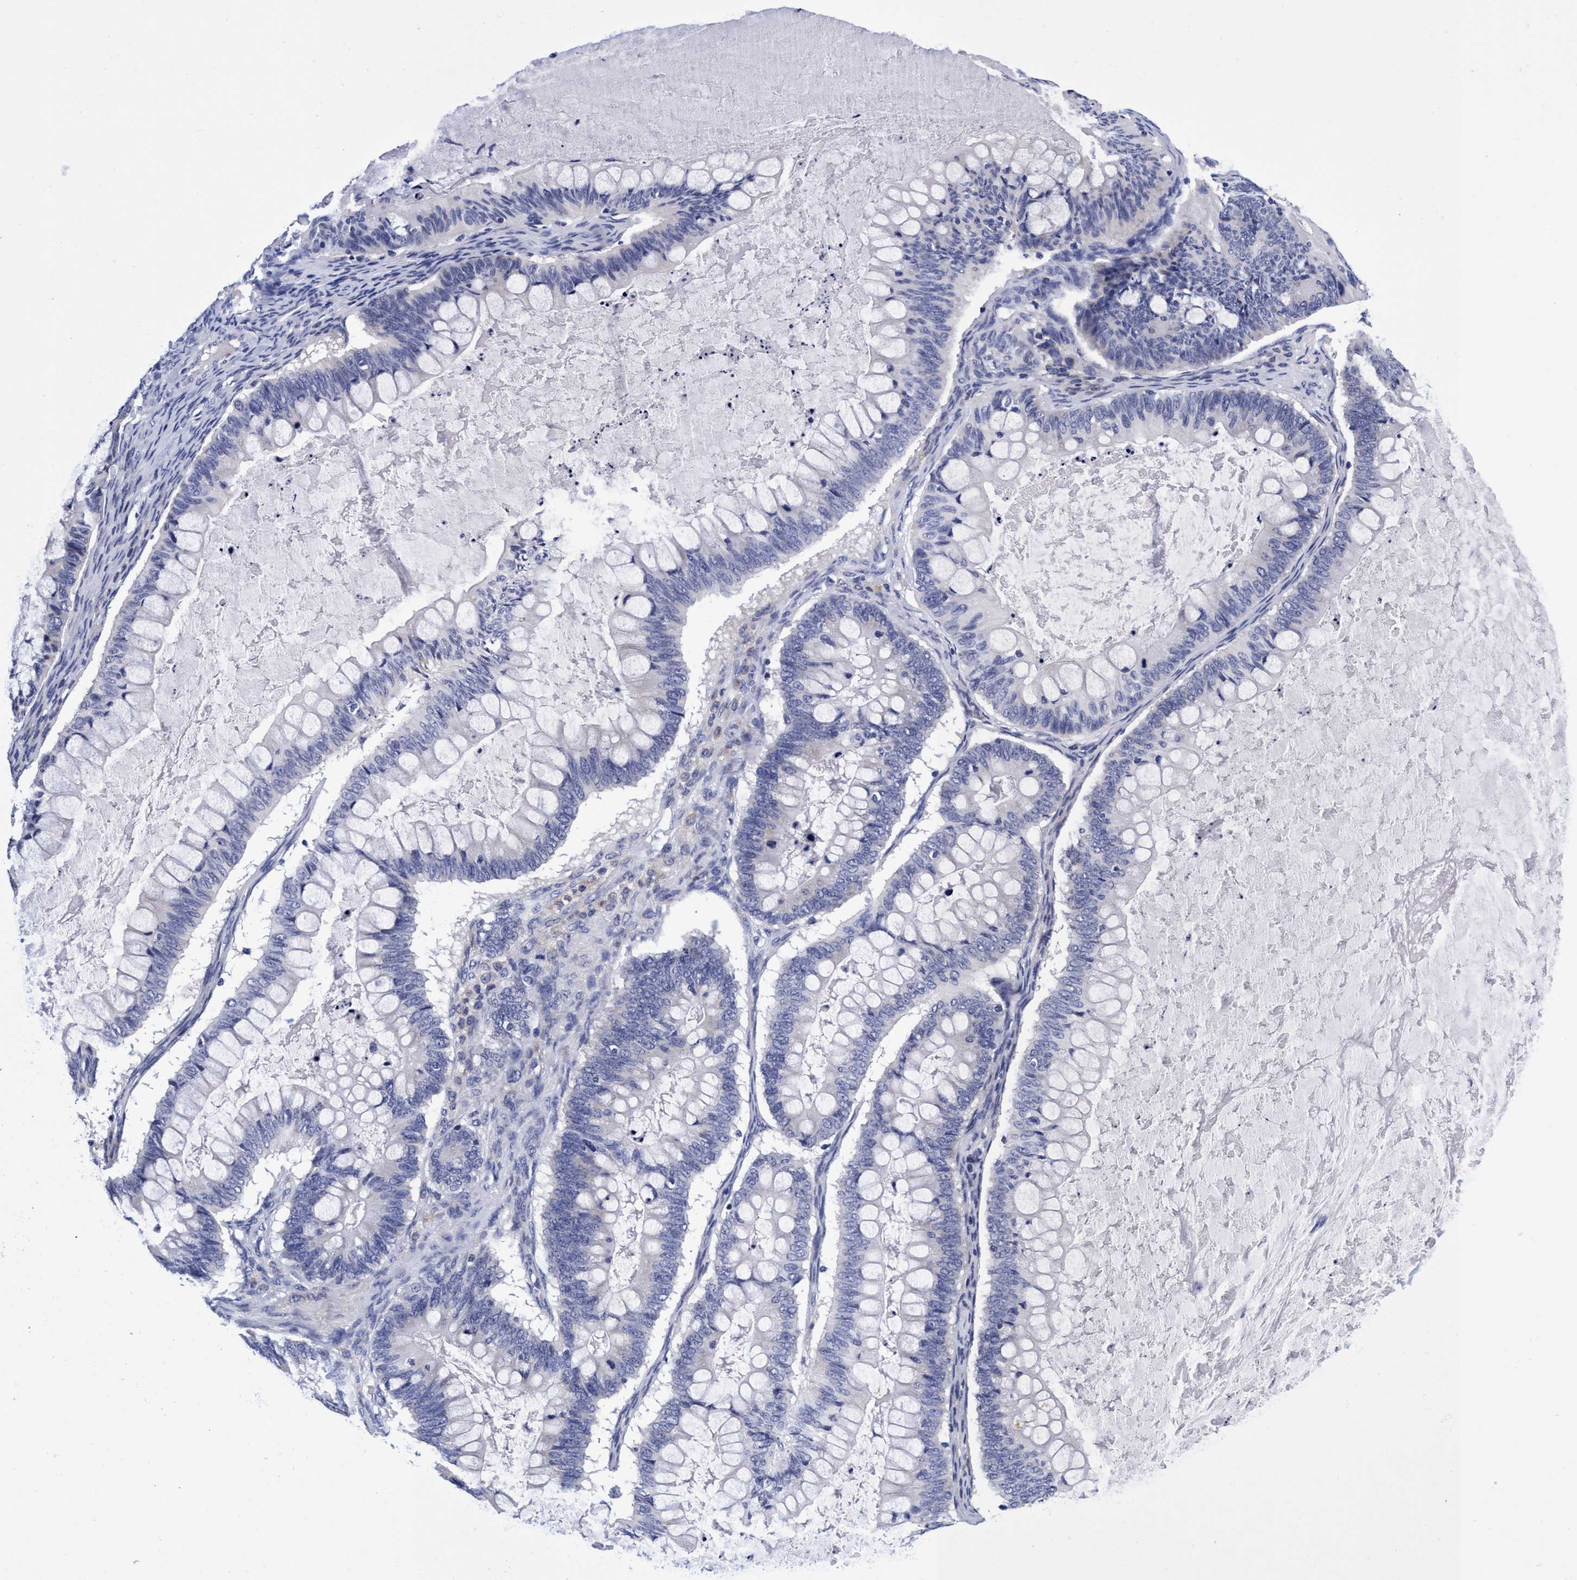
{"staining": {"intensity": "negative", "quantity": "none", "location": "none"}, "tissue": "ovarian cancer", "cell_type": "Tumor cells", "image_type": "cancer", "snomed": [{"axis": "morphology", "description": "Cystadenocarcinoma, mucinous, NOS"}, {"axis": "topography", "description": "Ovary"}], "caption": "Ovarian cancer (mucinous cystadenocarcinoma) was stained to show a protein in brown. There is no significant expression in tumor cells.", "gene": "PLPPR1", "patient": {"sex": "female", "age": 61}}